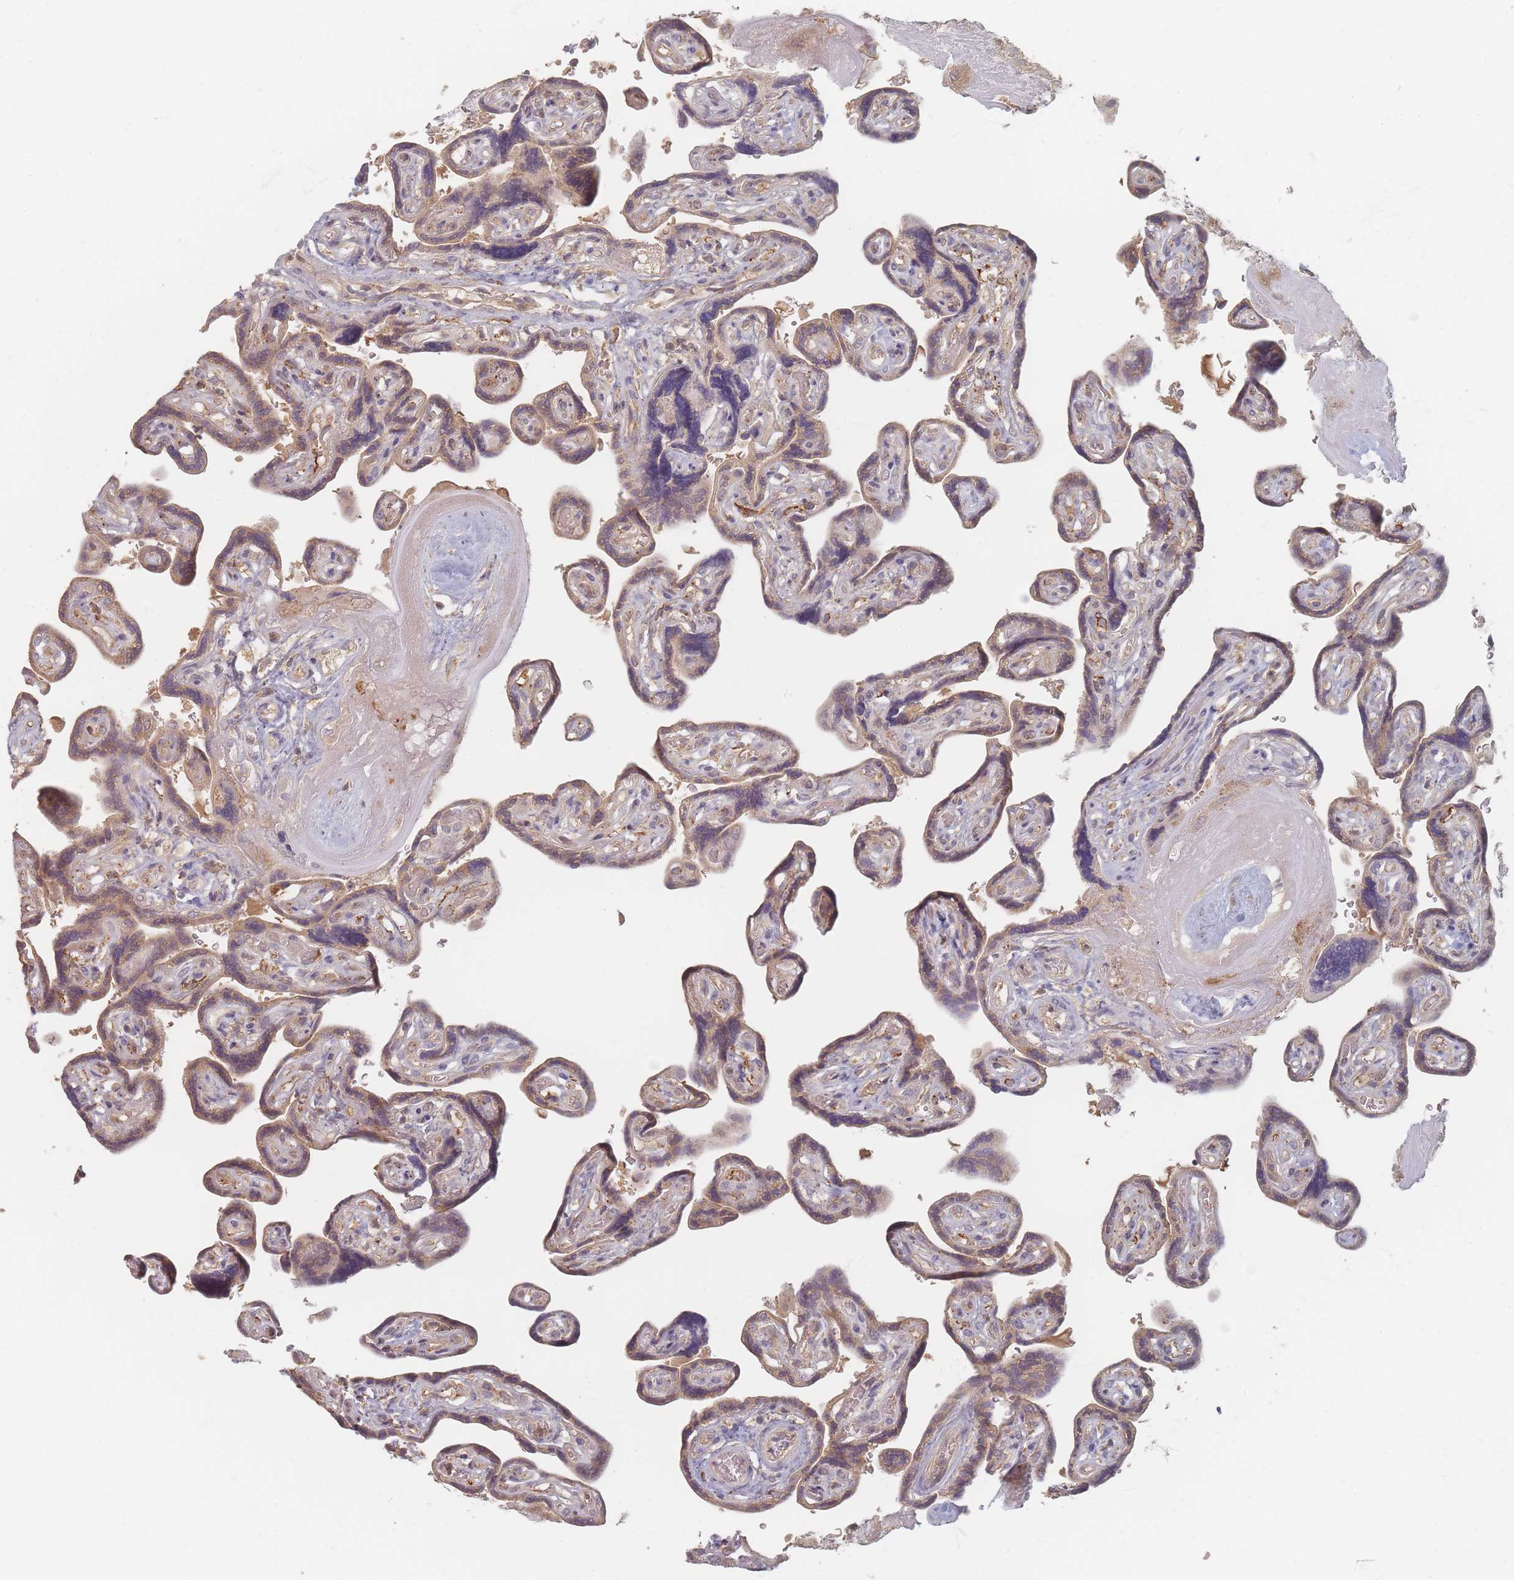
{"staining": {"intensity": "moderate", "quantity": ">75%", "location": "cytoplasmic/membranous"}, "tissue": "placenta", "cell_type": "Decidual cells", "image_type": "normal", "snomed": [{"axis": "morphology", "description": "Normal tissue, NOS"}, {"axis": "topography", "description": "Placenta"}], "caption": "There is medium levels of moderate cytoplasmic/membranous staining in decidual cells of normal placenta, as demonstrated by immunohistochemical staining (brown color).", "gene": "SLC35F3", "patient": {"sex": "female", "age": 32}}